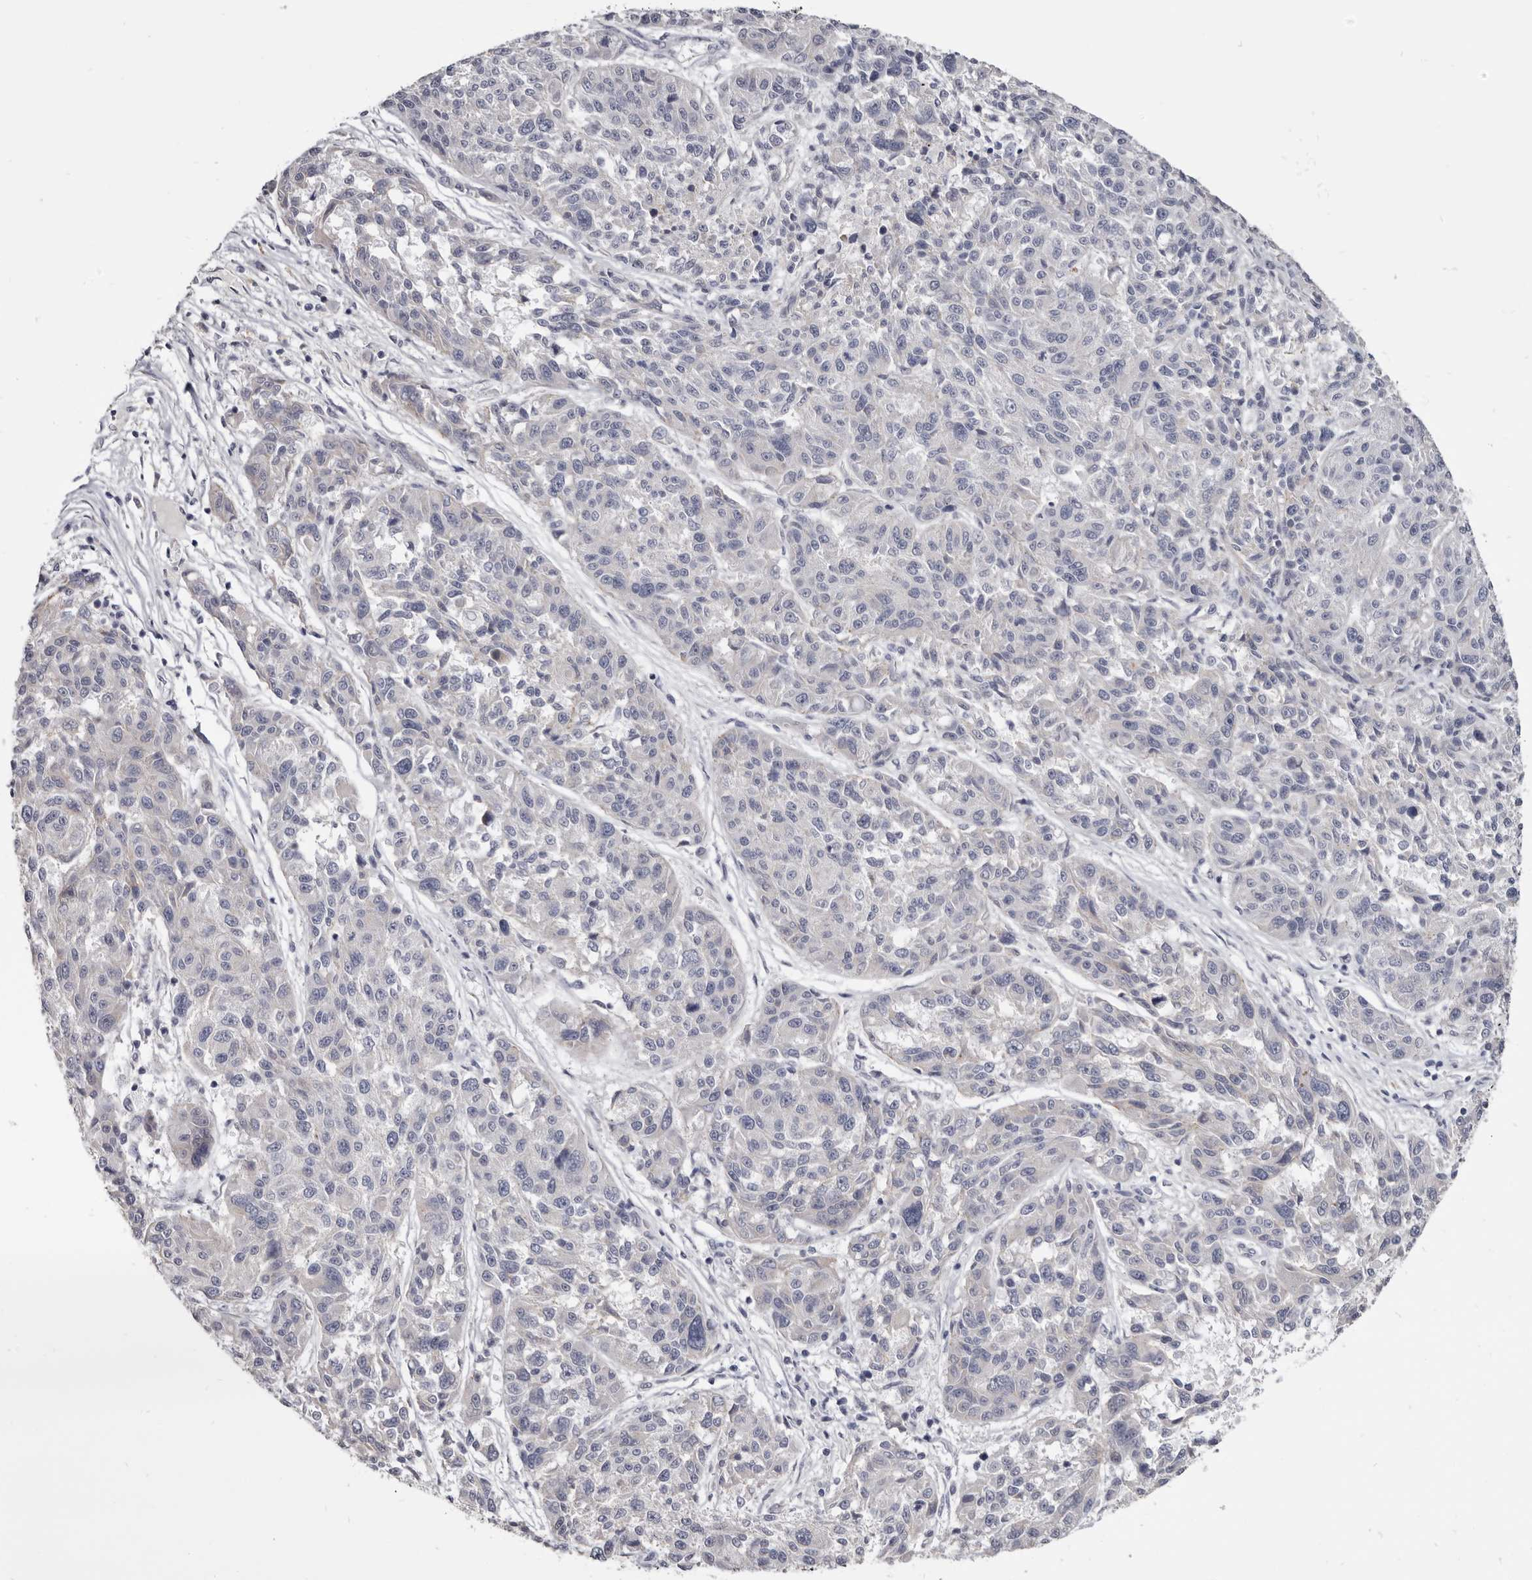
{"staining": {"intensity": "negative", "quantity": "none", "location": "none"}, "tissue": "melanoma", "cell_type": "Tumor cells", "image_type": "cancer", "snomed": [{"axis": "morphology", "description": "Malignant melanoma, NOS"}, {"axis": "topography", "description": "Skin"}], "caption": "This is an immunohistochemistry (IHC) image of human malignant melanoma. There is no staining in tumor cells.", "gene": "CGN", "patient": {"sex": "male", "age": 53}}